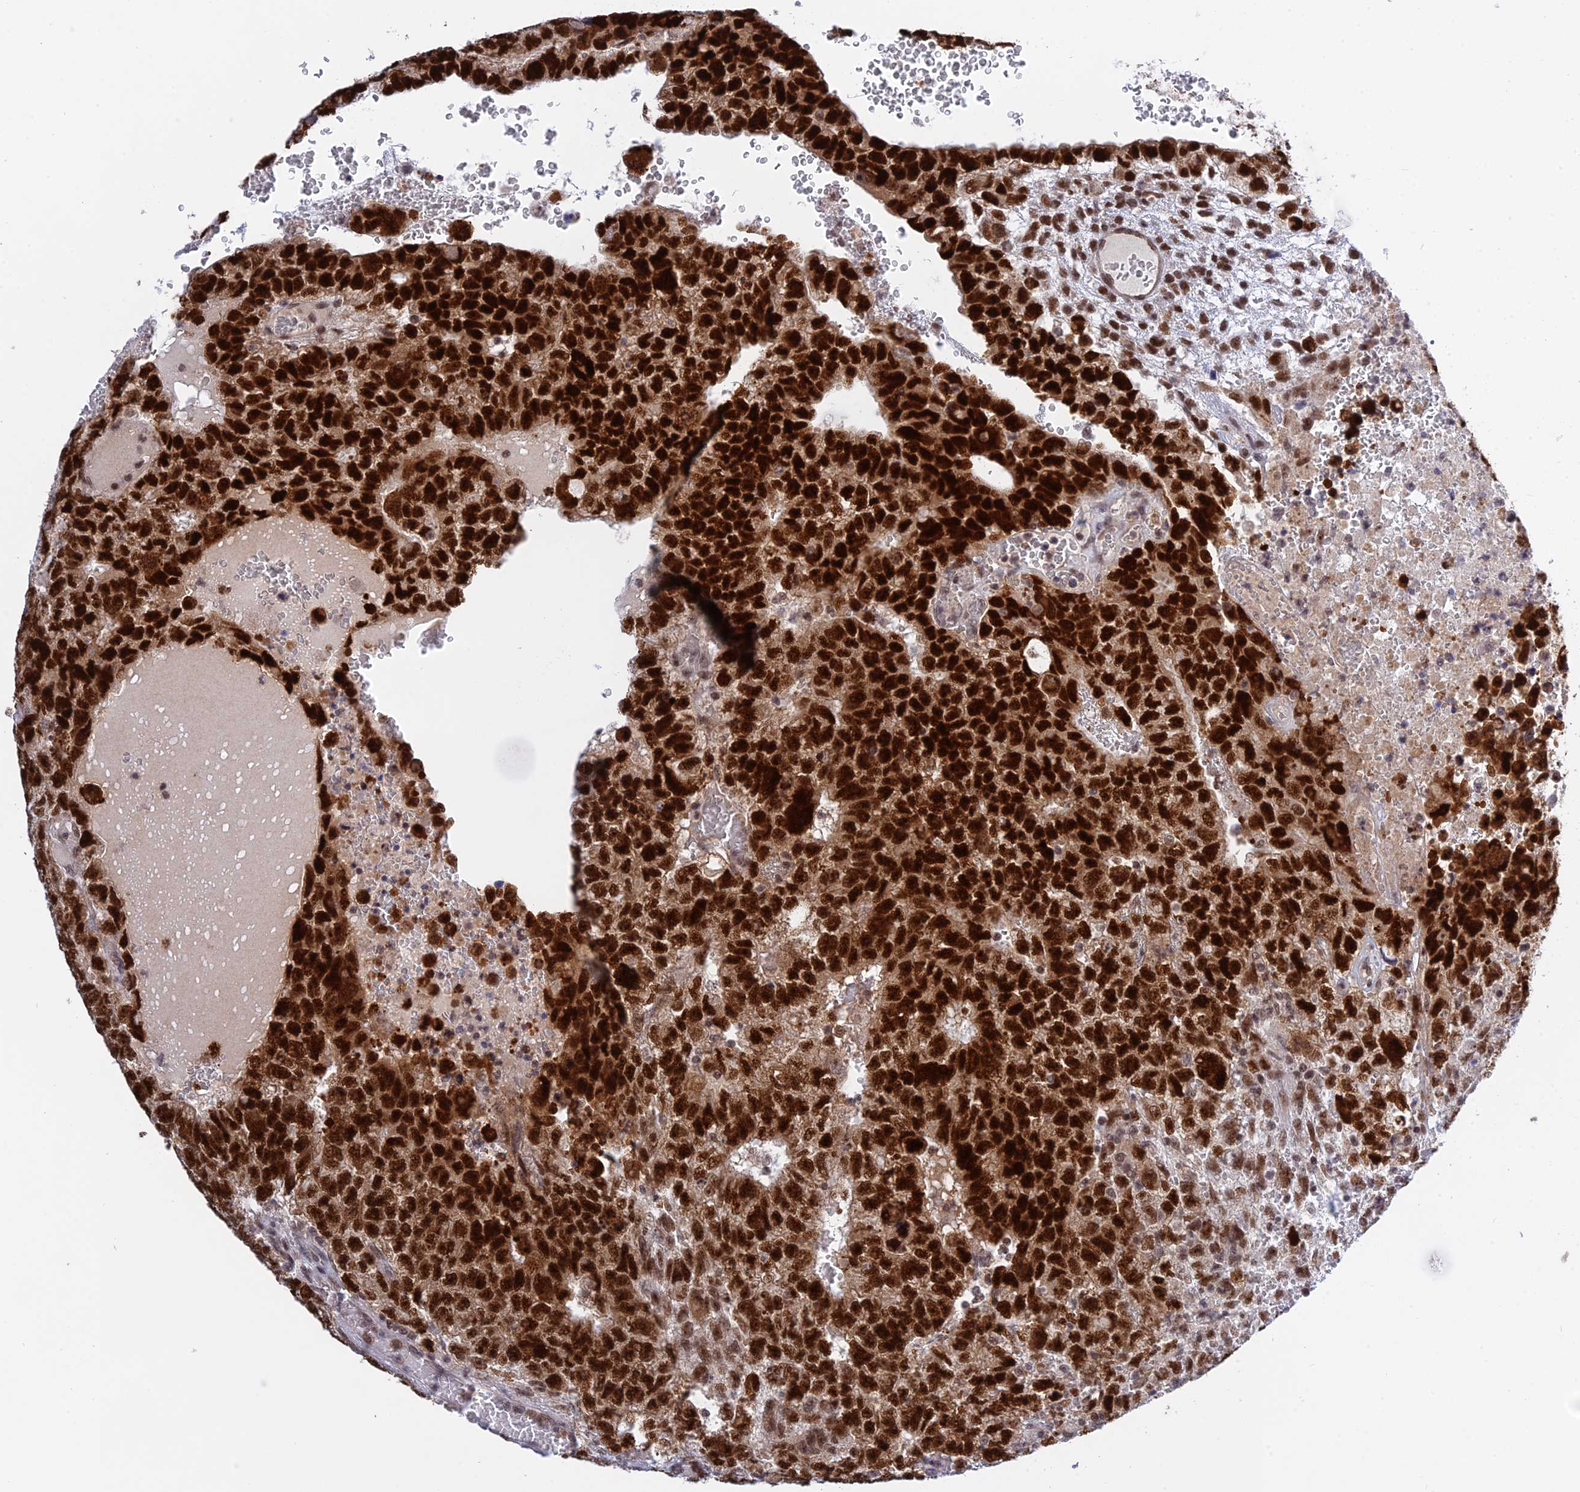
{"staining": {"intensity": "strong", "quantity": ">75%", "location": "cytoplasmic/membranous,nuclear"}, "tissue": "testis cancer", "cell_type": "Tumor cells", "image_type": "cancer", "snomed": [{"axis": "morphology", "description": "Carcinoma, Embryonal, NOS"}, {"axis": "topography", "description": "Testis"}], "caption": "A photomicrograph showing strong cytoplasmic/membranous and nuclear positivity in about >75% of tumor cells in testis cancer, as visualized by brown immunohistochemical staining.", "gene": "TCEA1", "patient": {"sex": "male", "age": 26}}